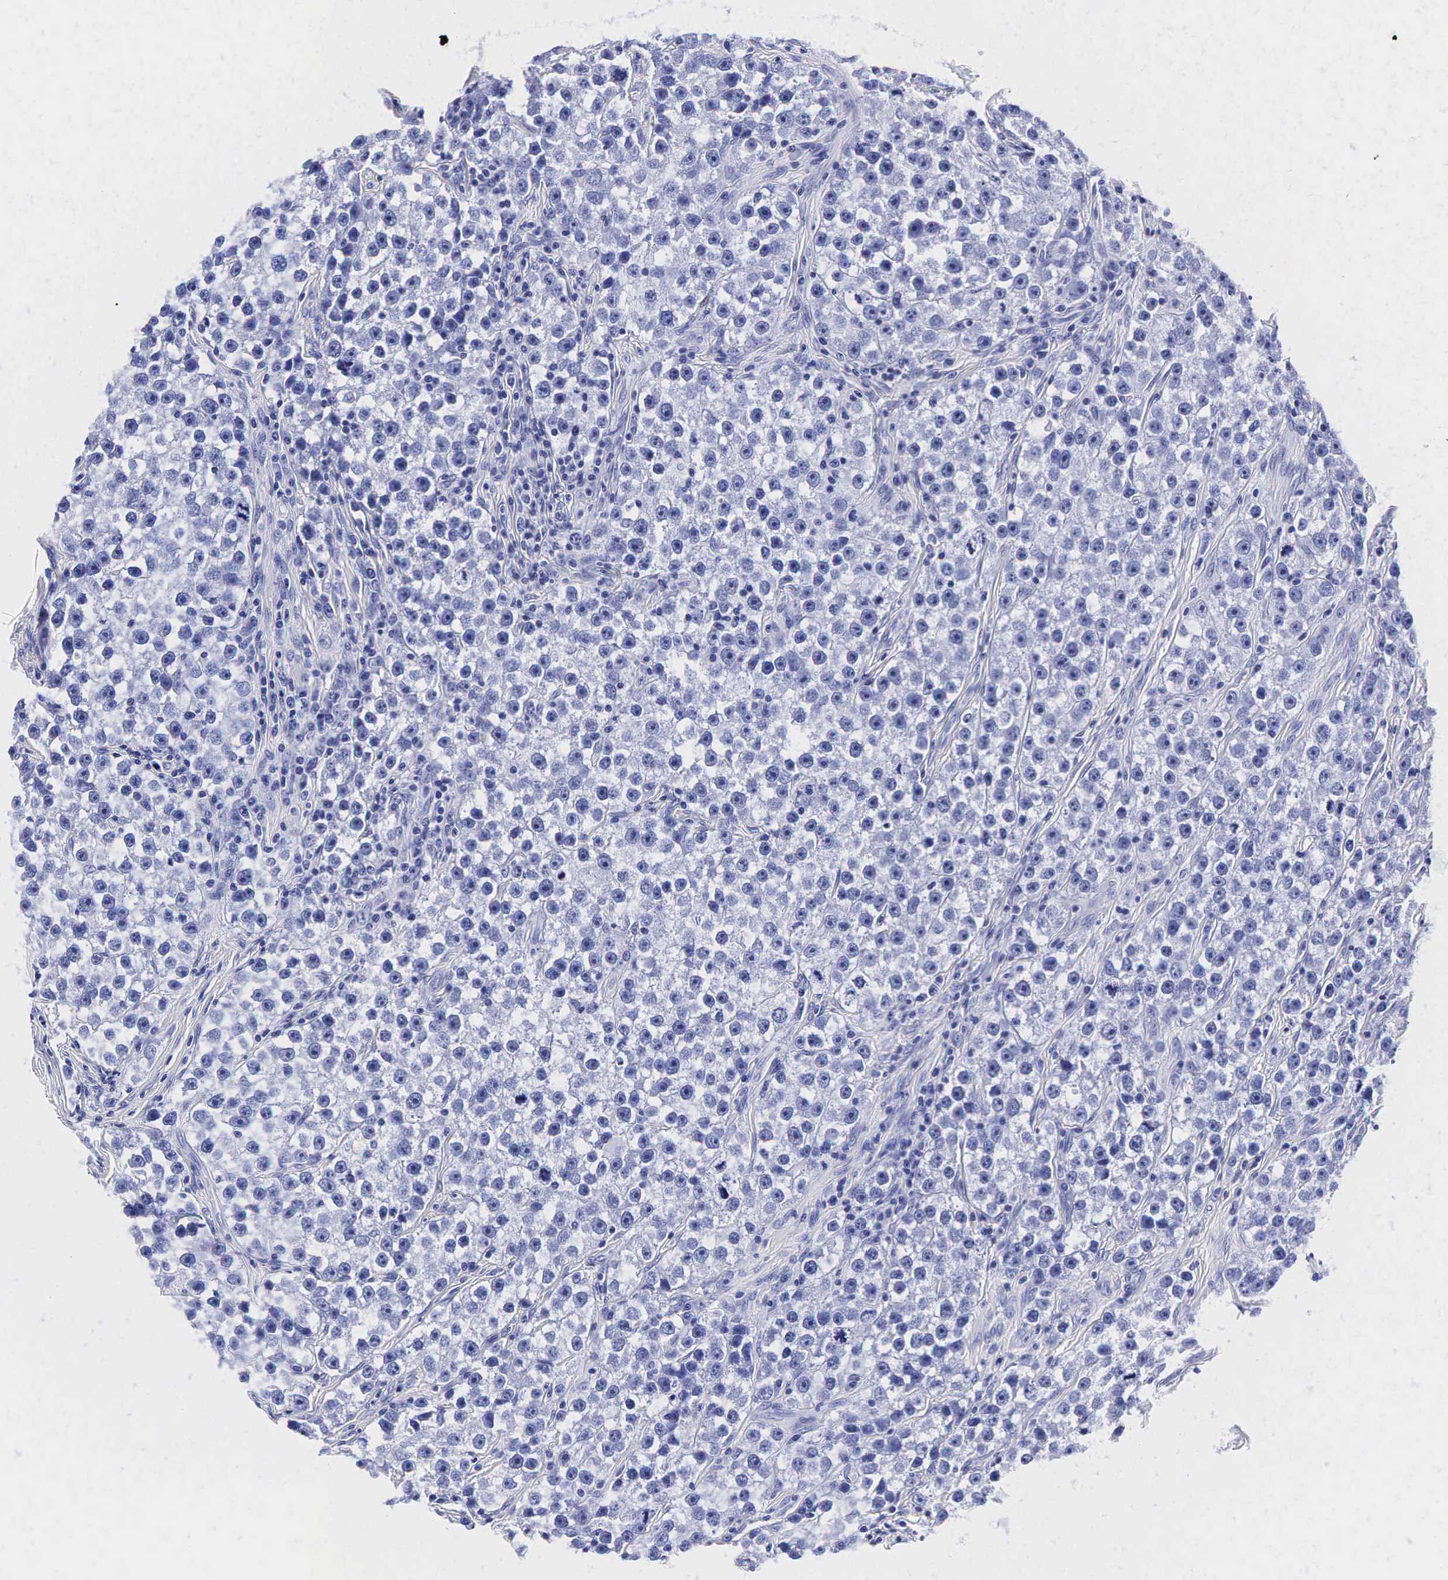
{"staining": {"intensity": "negative", "quantity": "none", "location": "none"}, "tissue": "testis cancer", "cell_type": "Tumor cells", "image_type": "cancer", "snomed": [{"axis": "morphology", "description": "Seminoma, NOS"}, {"axis": "topography", "description": "Testis"}], "caption": "A photomicrograph of testis seminoma stained for a protein demonstrates no brown staining in tumor cells.", "gene": "TG", "patient": {"sex": "male", "age": 32}}